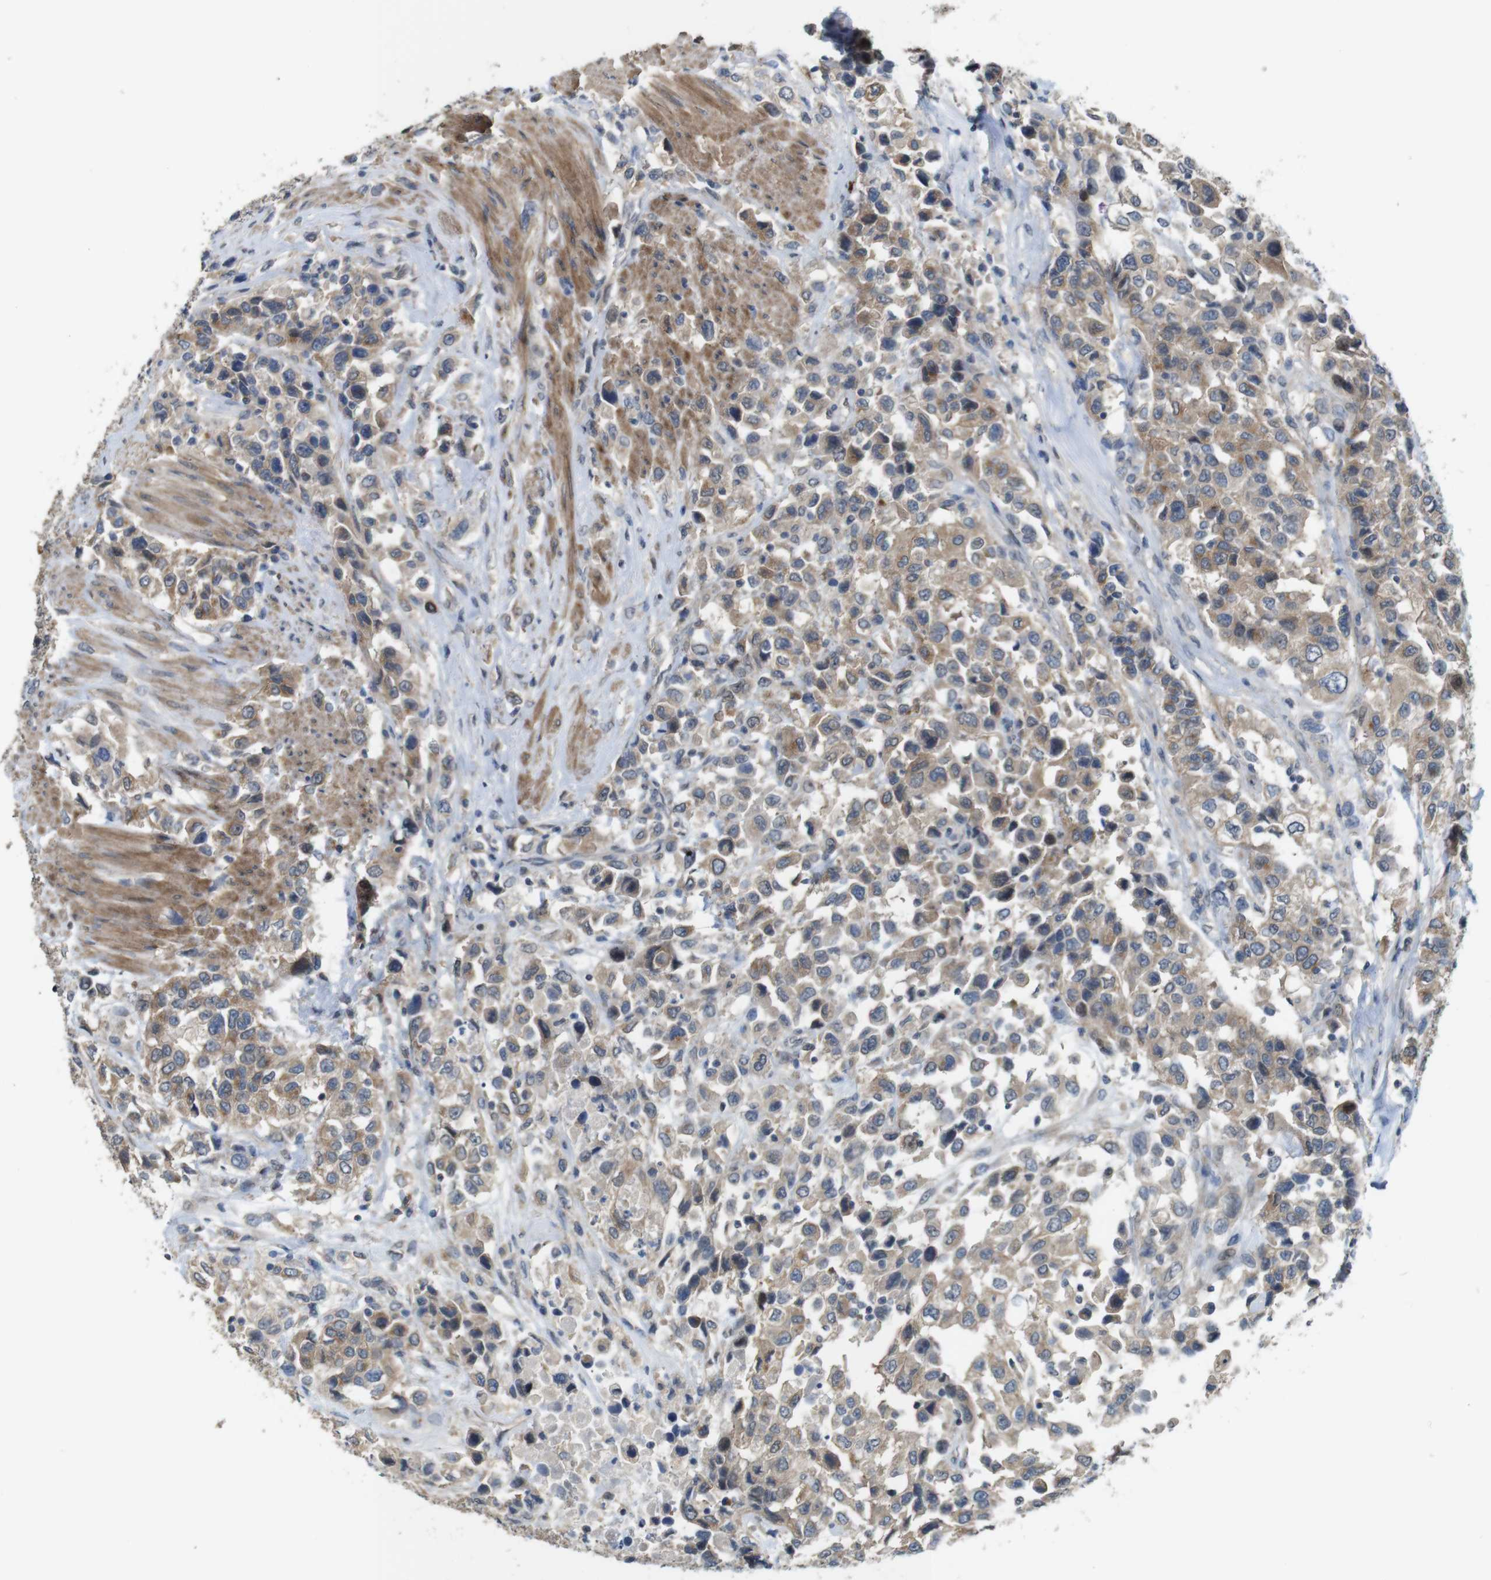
{"staining": {"intensity": "weak", "quantity": ">75%", "location": "cytoplasmic/membranous"}, "tissue": "urothelial cancer", "cell_type": "Tumor cells", "image_type": "cancer", "snomed": [{"axis": "morphology", "description": "Urothelial carcinoma, High grade"}, {"axis": "topography", "description": "Urinary bladder"}], "caption": "This is a histology image of immunohistochemistry staining of urothelial carcinoma (high-grade), which shows weak positivity in the cytoplasmic/membranous of tumor cells.", "gene": "CDC34", "patient": {"sex": "female", "age": 80}}